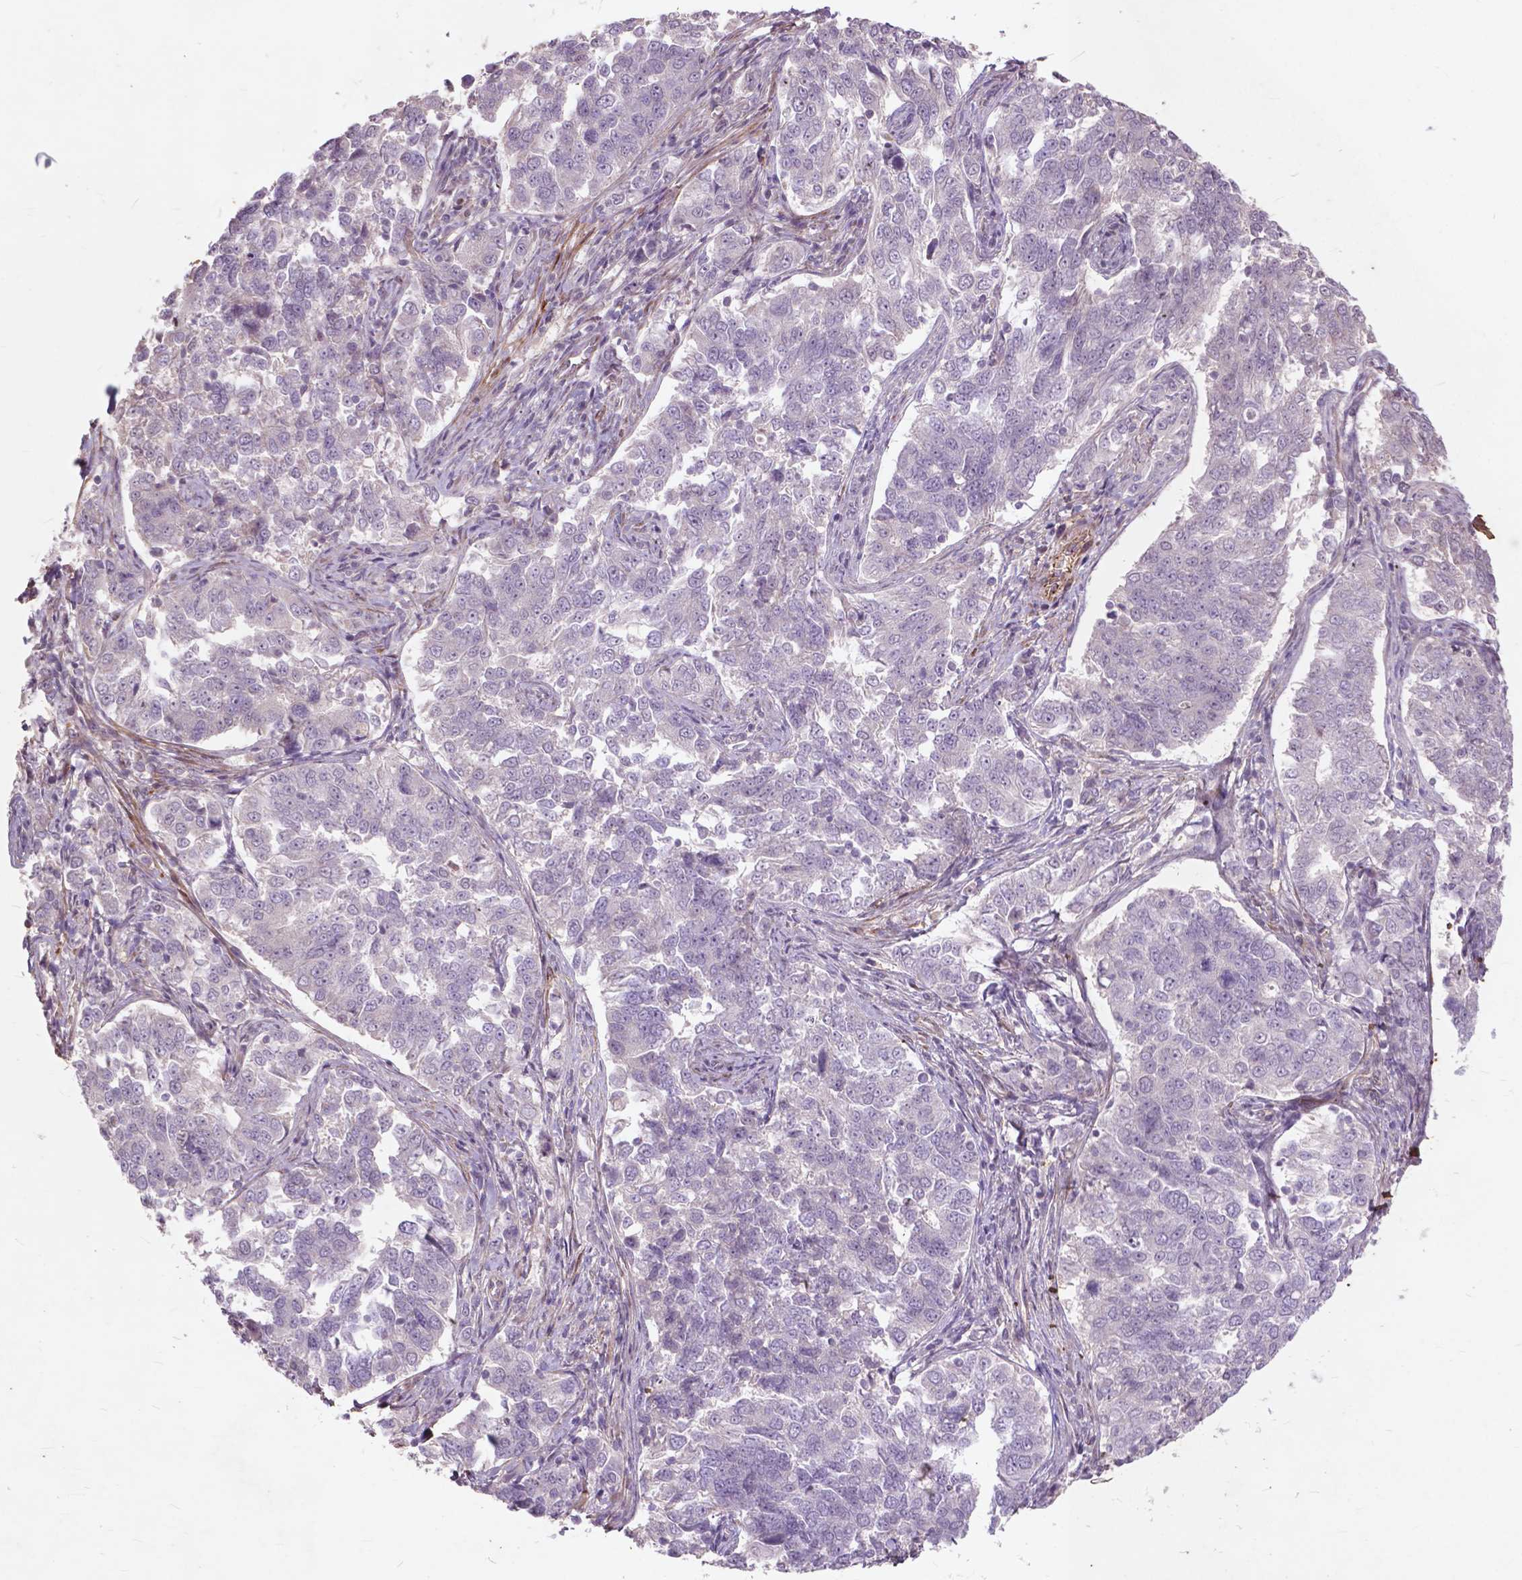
{"staining": {"intensity": "negative", "quantity": "none", "location": "none"}, "tissue": "endometrial cancer", "cell_type": "Tumor cells", "image_type": "cancer", "snomed": [{"axis": "morphology", "description": "Adenocarcinoma, NOS"}, {"axis": "topography", "description": "Endometrium"}], "caption": "Immunohistochemical staining of endometrial cancer (adenocarcinoma) demonstrates no significant expression in tumor cells.", "gene": "RFPL4B", "patient": {"sex": "female", "age": 43}}